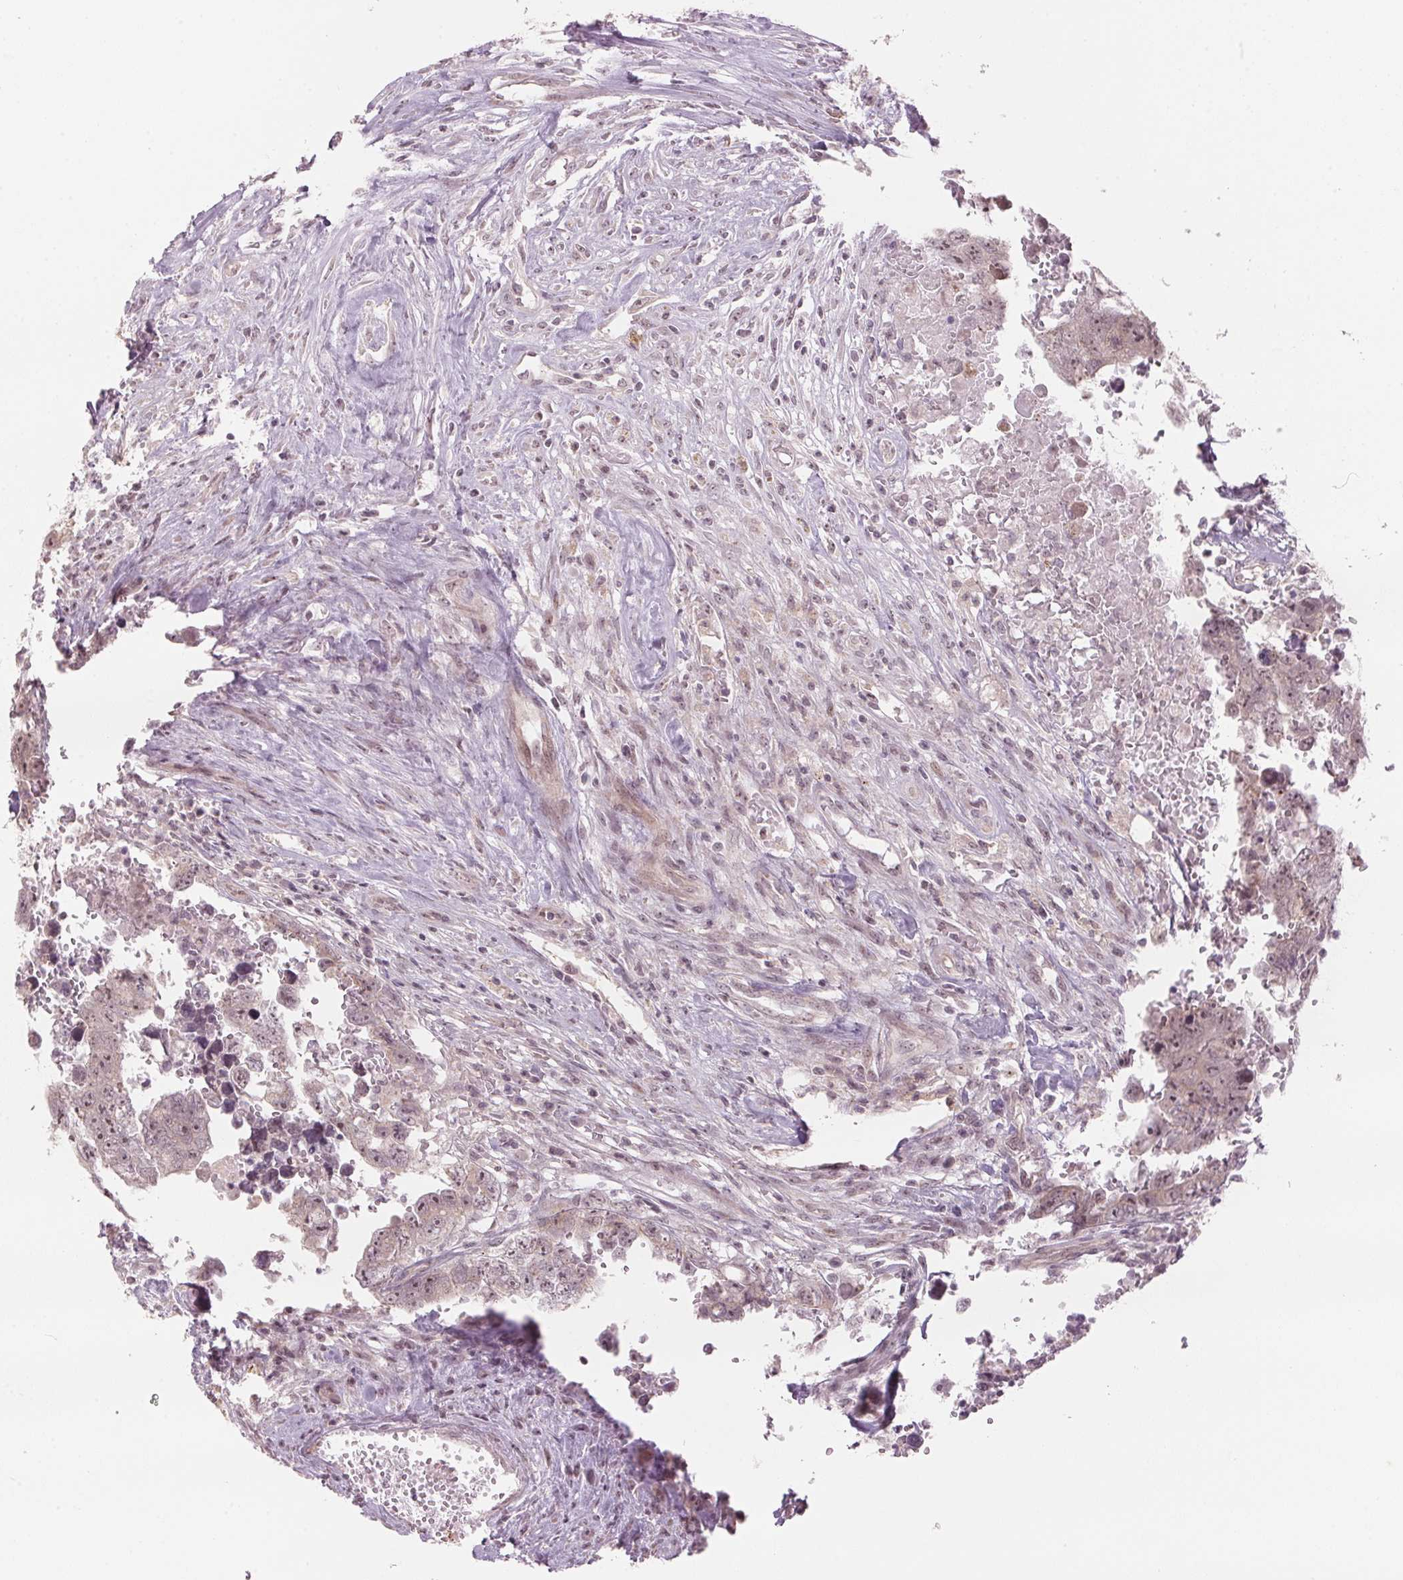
{"staining": {"intensity": "weak", "quantity": "<25%", "location": "nuclear"}, "tissue": "testis cancer", "cell_type": "Tumor cells", "image_type": "cancer", "snomed": [{"axis": "morphology", "description": "Carcinoma, Embryonal, NOS"}, {"axis": "topography", "description": "Testis"}], "caption": "DAB (3,3'-diaminobenzidine) immunohistochemical staining of human testis embryonal carcinoma demonstrates no significant positivity in tumor cells. (DAB (3,3'-diaminobenzidine) immunohistochemistry (IHC) visualized using brightfield microscopy, high magnification).", "gene": "TMED6", "patient": {"sex": "male", "age": 22}}